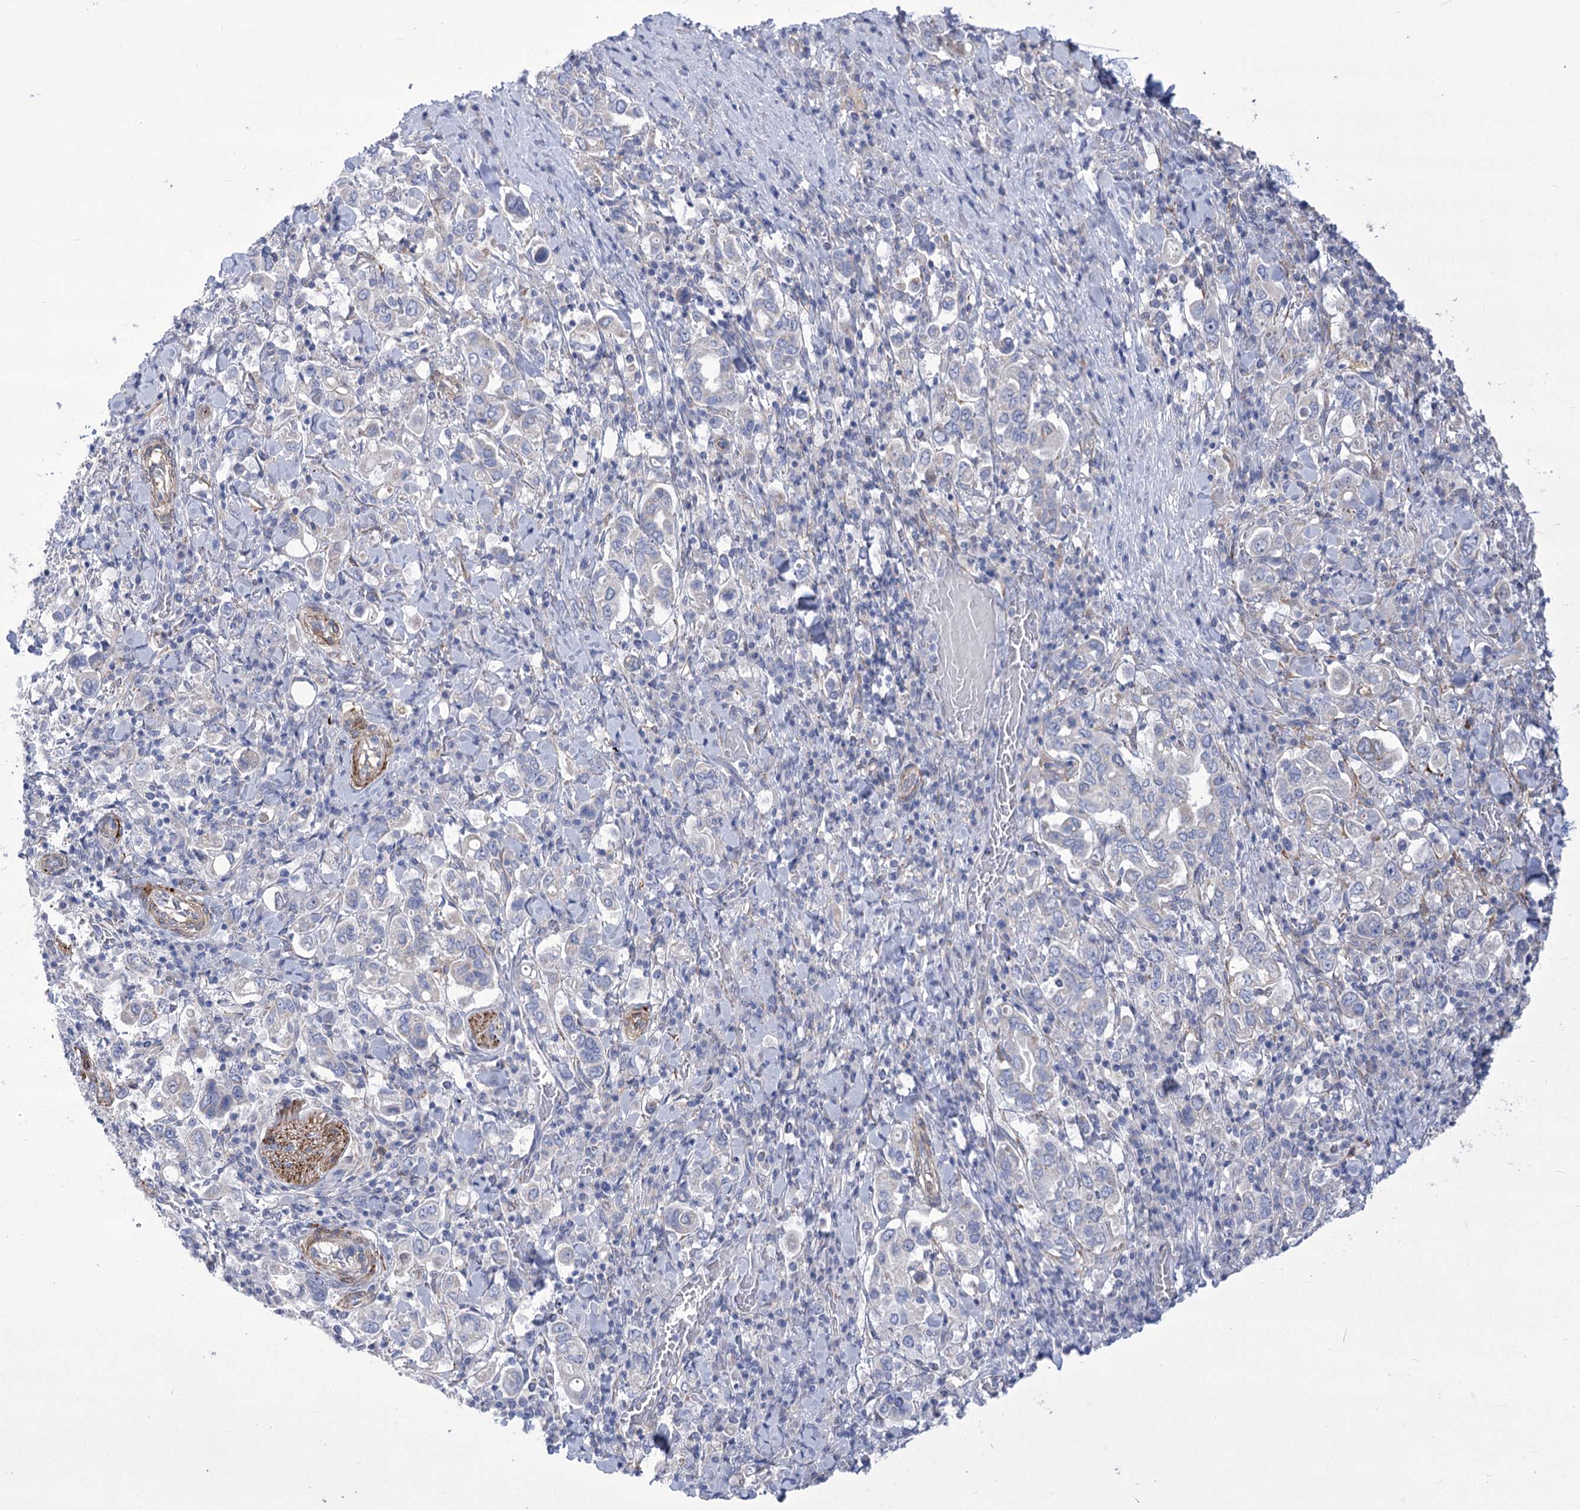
{"staining": {"intensity": "negative", "quantity": "none", "location": "none"}, "tissue": "stomach cancer", "cell_type": "Tumor cells", "image_type": "cancer", "snomed": [{"axis": "morphology", "description": "Adenocarcinoma, NOS"}, {"axis": "topography", "description": "Stomach, upper"}], "caption": "Protein analysis of stomach cancer (adenocarcinoma) exhibits no significant expression in tumor cells.", "gene": "ANGPTL3", "patient": {"sex": "male", "age": 62}}